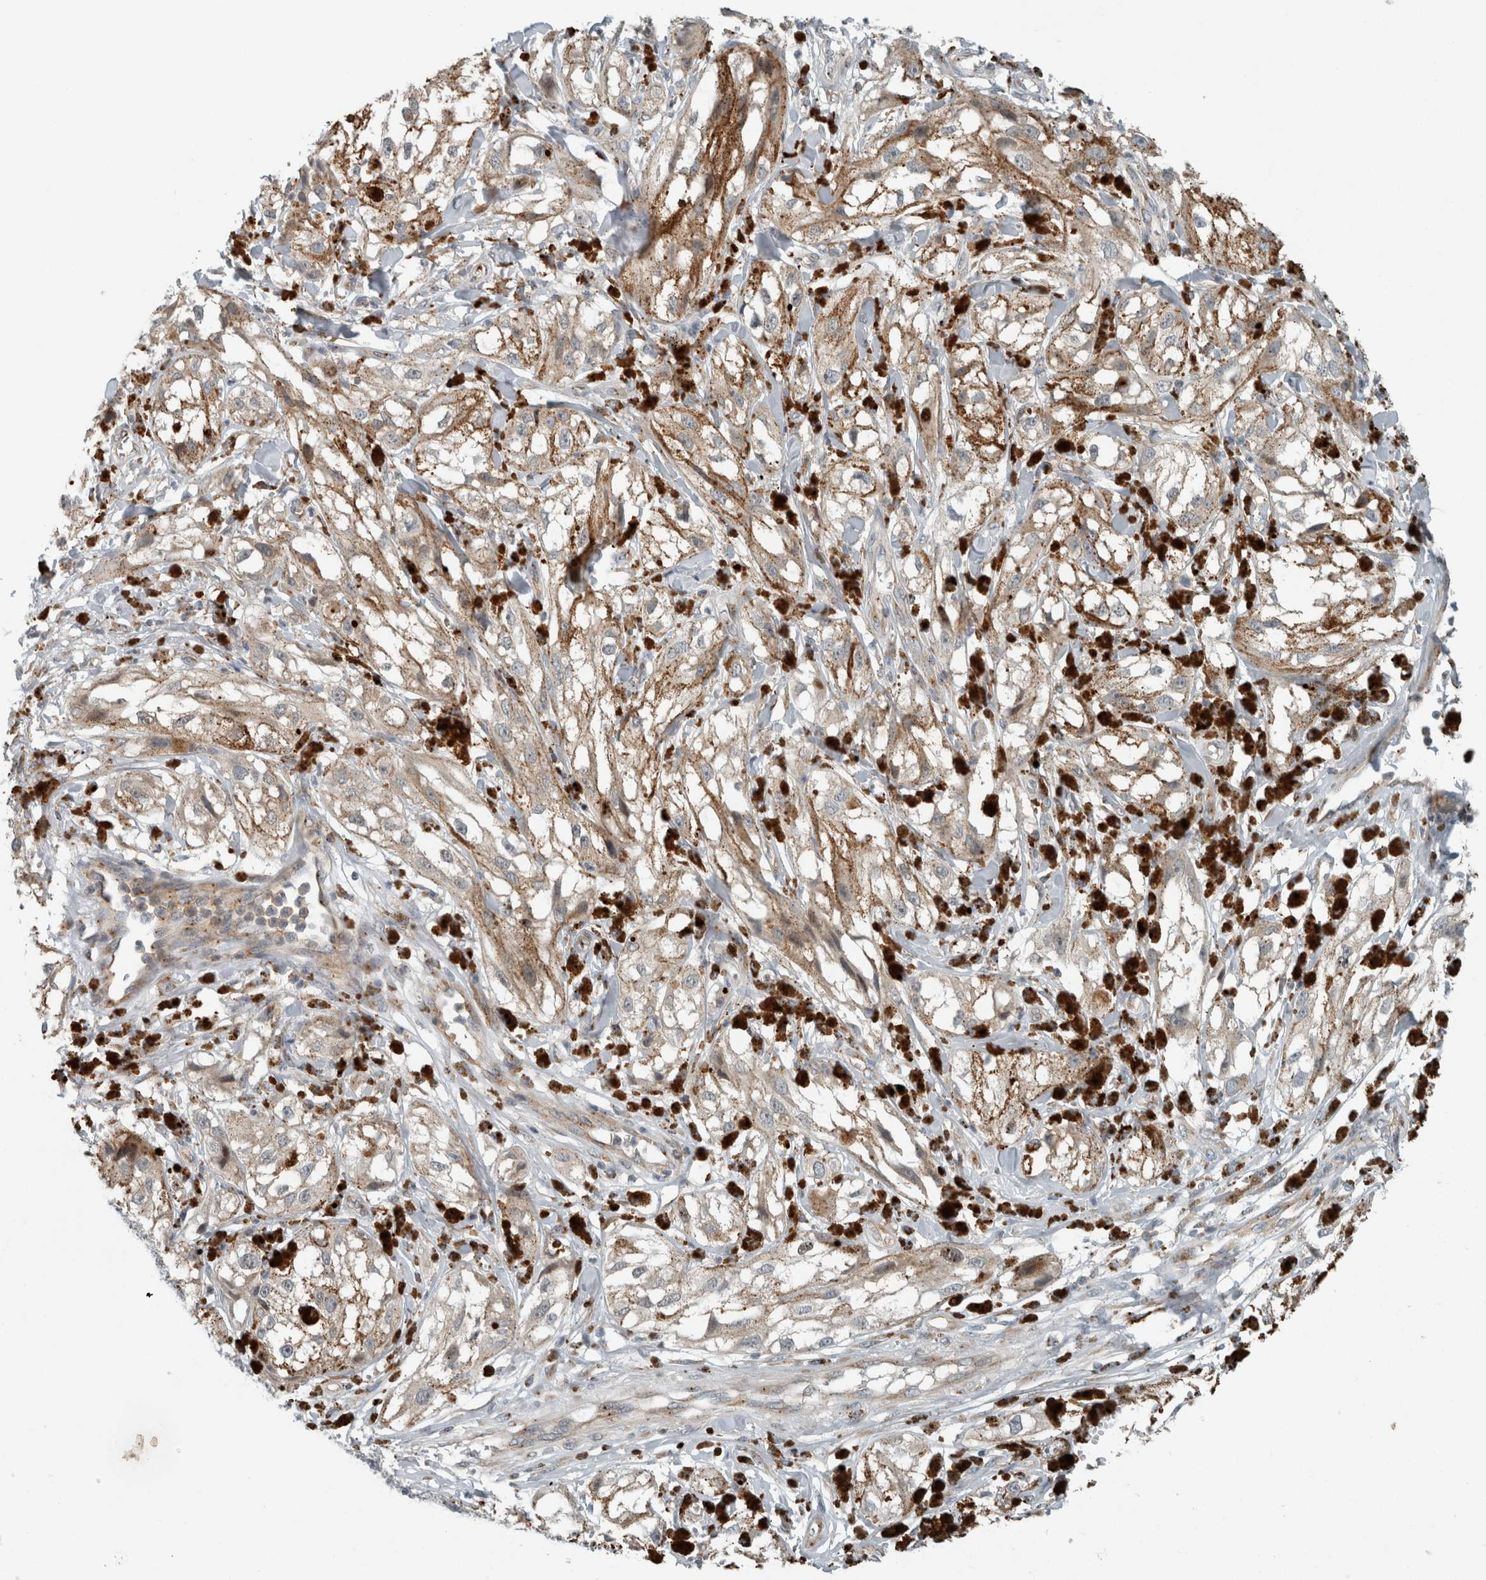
{"staining": {"intensity": "negative", "quantity": "none", "location": "none"}, "tissue": "melanoma", "cell_type": "Tumor cells", "image_type": "cancer", "snomed": [{"axis": "morphology", "description": "Malignant melanoma, NOS"}, {"axis": "topography", "description": "Skin"}], "caption": "Protein analysis of melanoma demonstrates no significant positivity in tumor cells.", "gene": "KIF1C", "patient": {"sex": "male", "age": 88}}